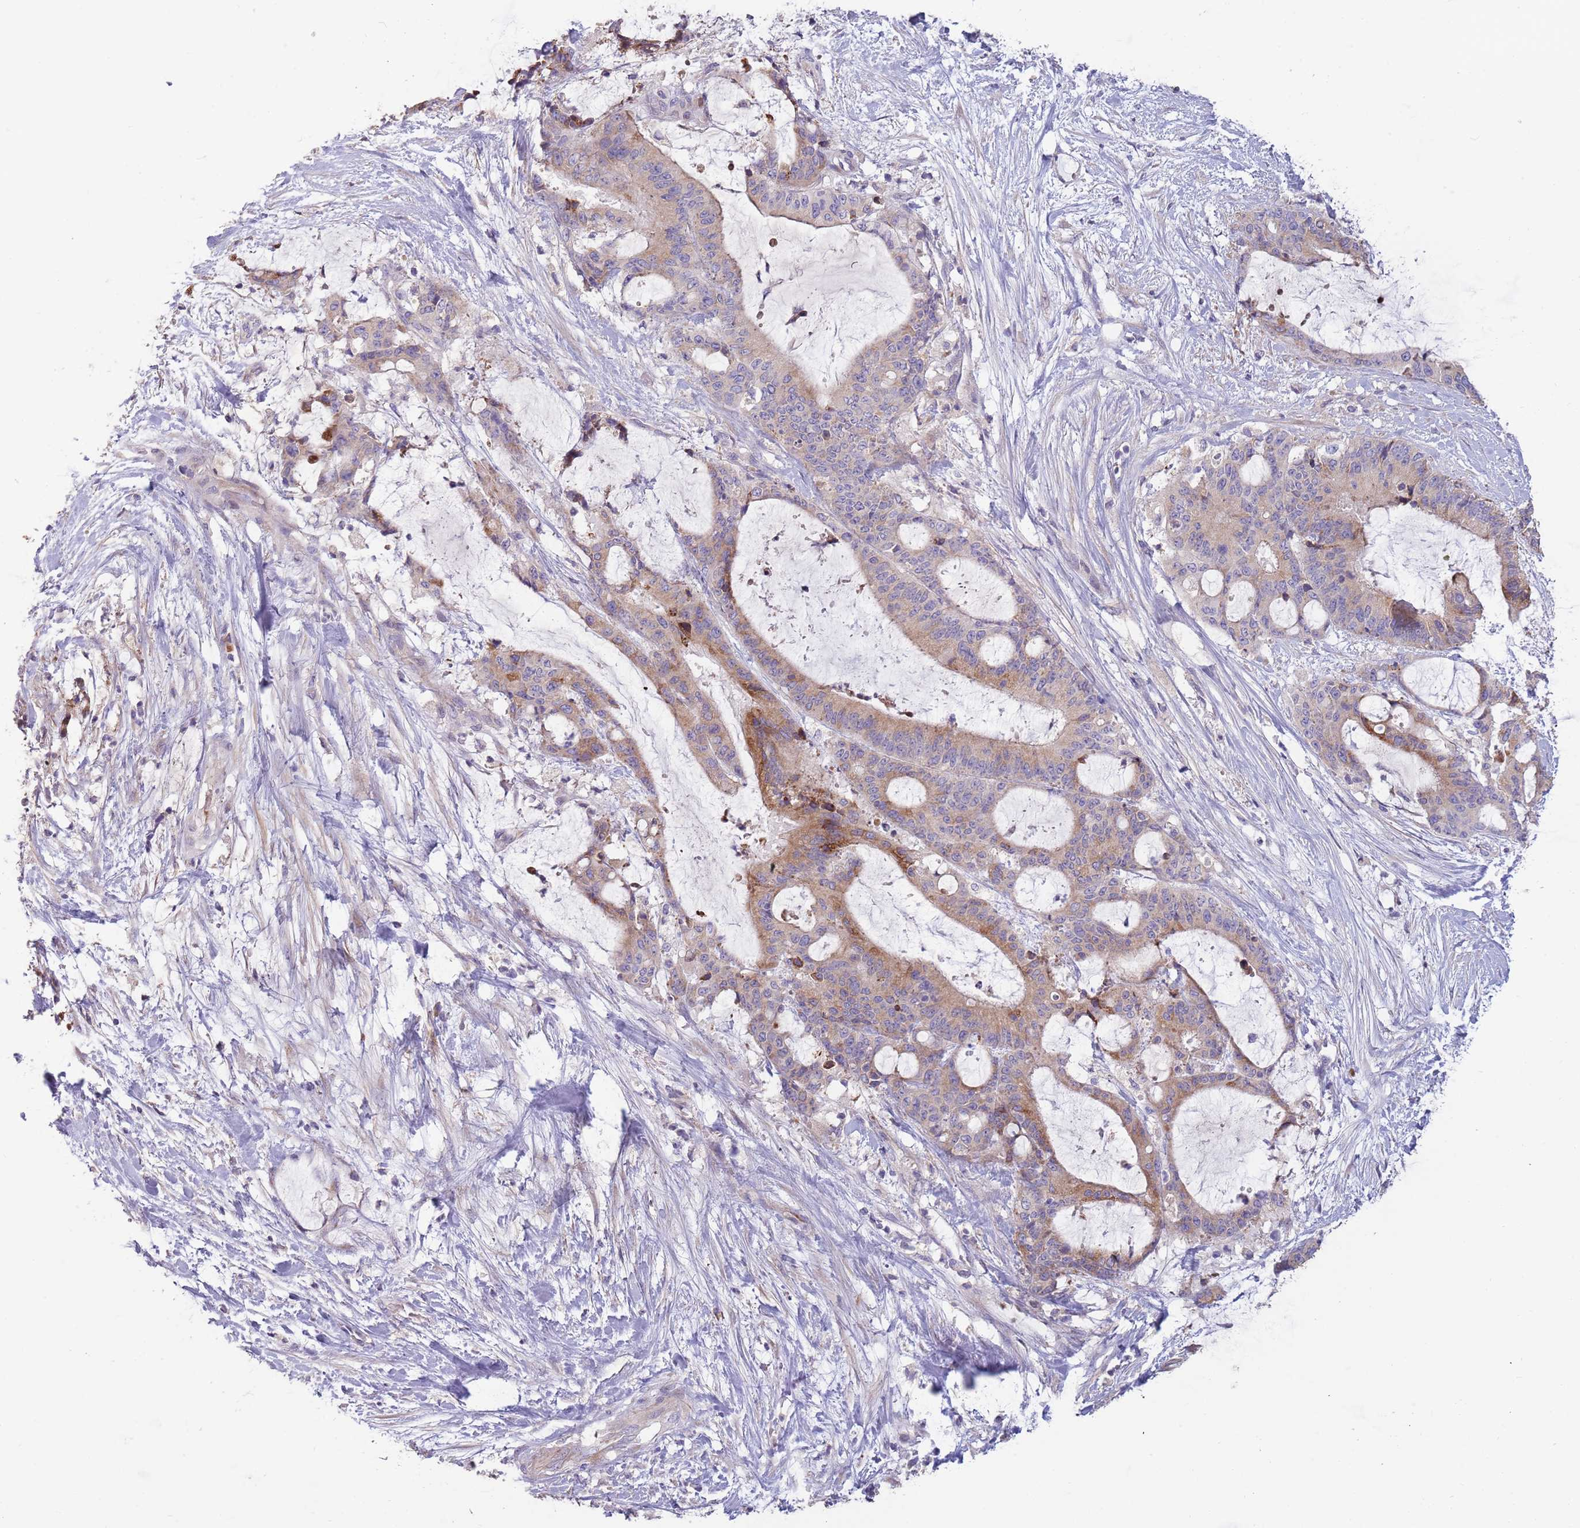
{"staining": {"intensity": "moderate", "quantity": "25%-75%", "location": "cytoplasmic/membranous"}, "tissue": "liver cancer", "cell_type": "Tumor cells", "image_type": "cancer", "snomed": [{"axis": "morphology", "description": "Normal tissue, NOS"}, {"axis": "morphology", "description": "Cholangiocarcinoma"}, {"axis": "topography", "description": "Liver"}, {"axis": "topography", "description": "Peripheral nerve tissue"}], "caption": "This is a micrograph of immunohistochemistry staining of liver cancer (cholangiocarcinoma), which shows moderate expression in the cytoplasmic/membranous of tumor cells.", "gene": "SUSD1", "patient": {"sex": "female", "age": 73}}